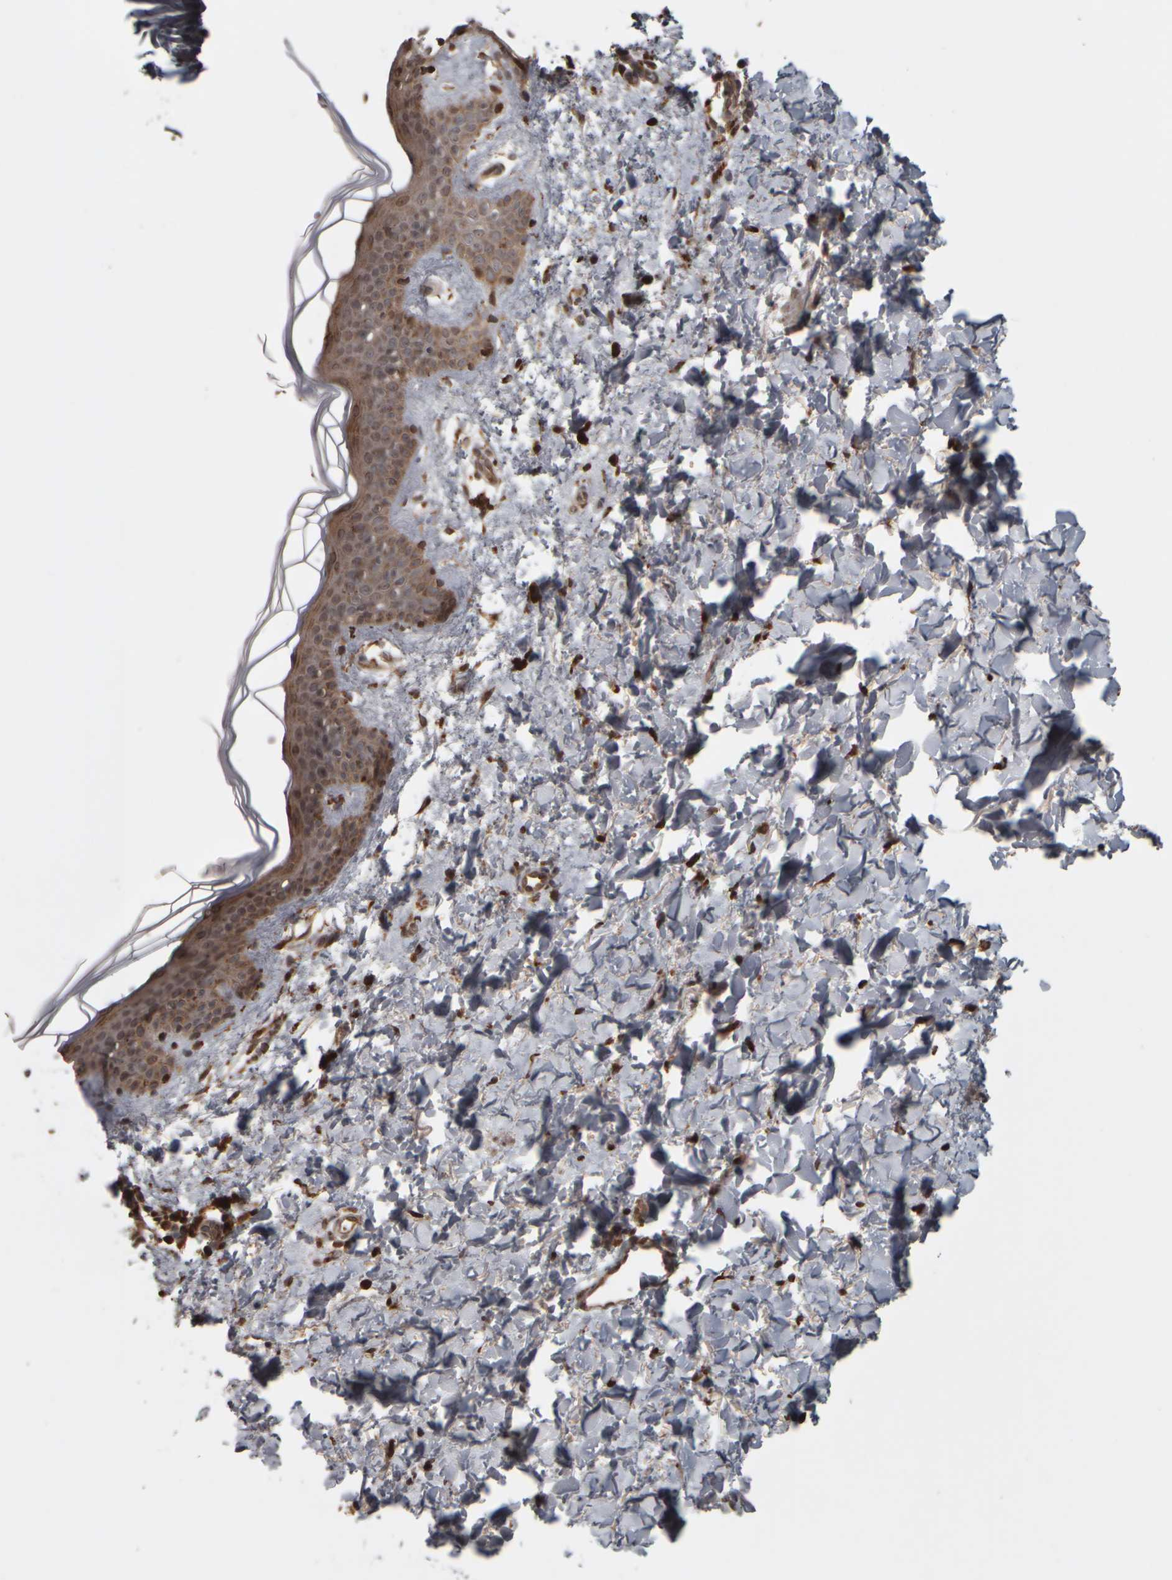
{"staining": {"intensity": "strong", "quantity": ">75%", "location": "cytoplasmic/membranous"}, "tissue": "skin", "cell_type": "Fibroblasts", "image_type": "normal", "snomed": [{"axis": "morphology", "description": "Normal tissue, NOS"}, {"axis": "topography", "description": "Skin"}], "caption": "Immunohistochemistry (DAB) staining of normal human skin demonstrates strong cytoplasmic/membranous protein positivity in about >75% of fibroblasts. Nuclei are stained in blue.", "gene": "AGBL3", "patient": {"sex": "female", "age": 46}}